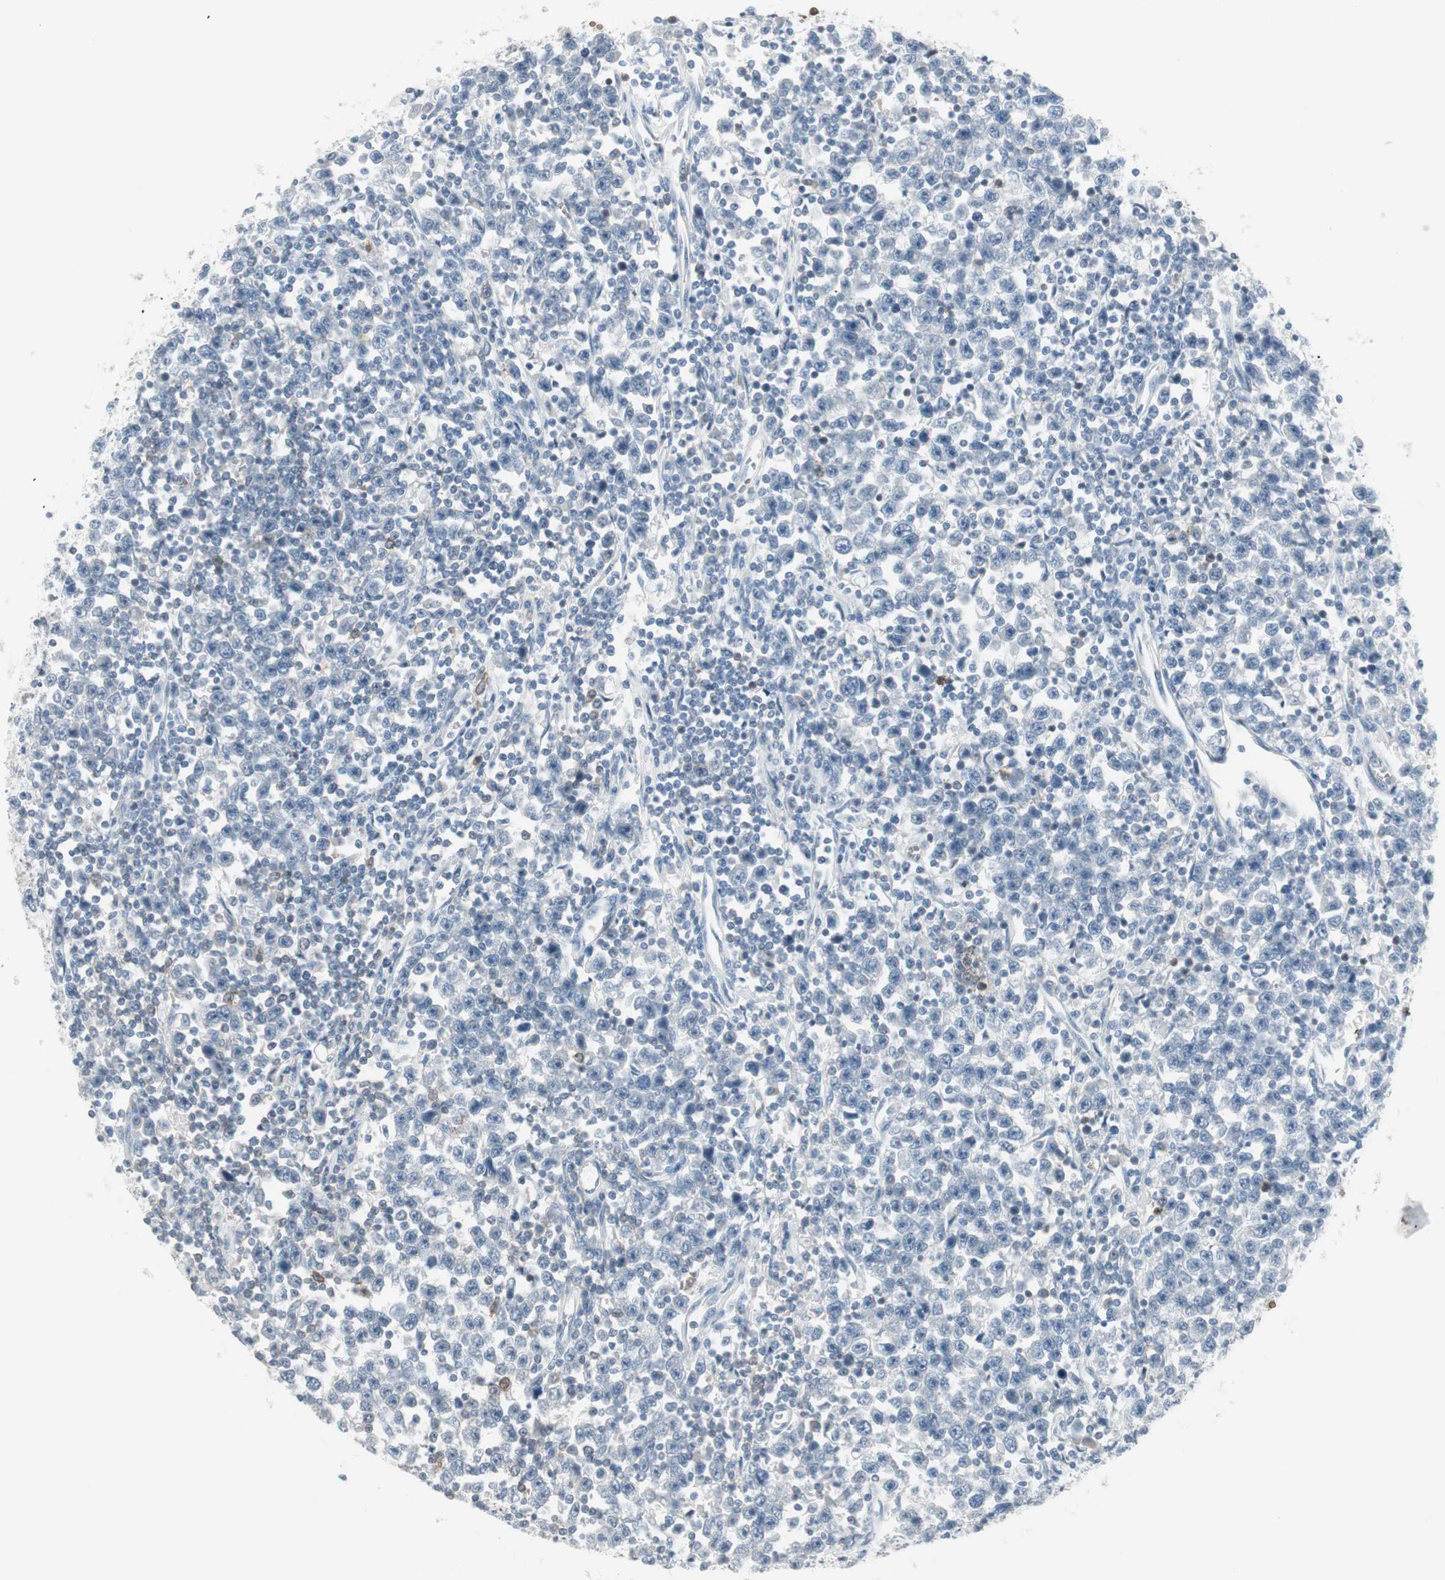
{"staining": {"intensity": "negative", "quantity": "none", "location": "none"}, "tissue": "testis cancer", "cell_type": "Tumor cells", "image_type": "cancer", "snomed": [{"axis": "morphology", "description": "Seminoma, NOS"}, {"axis": "topography", "description": "Testis"}], "caption": "The histopathology image displays no staining of tumor cells in seminoma (testis).", "gene": "MAP4K1", "patient": {"sex": "male", "age": 43}}